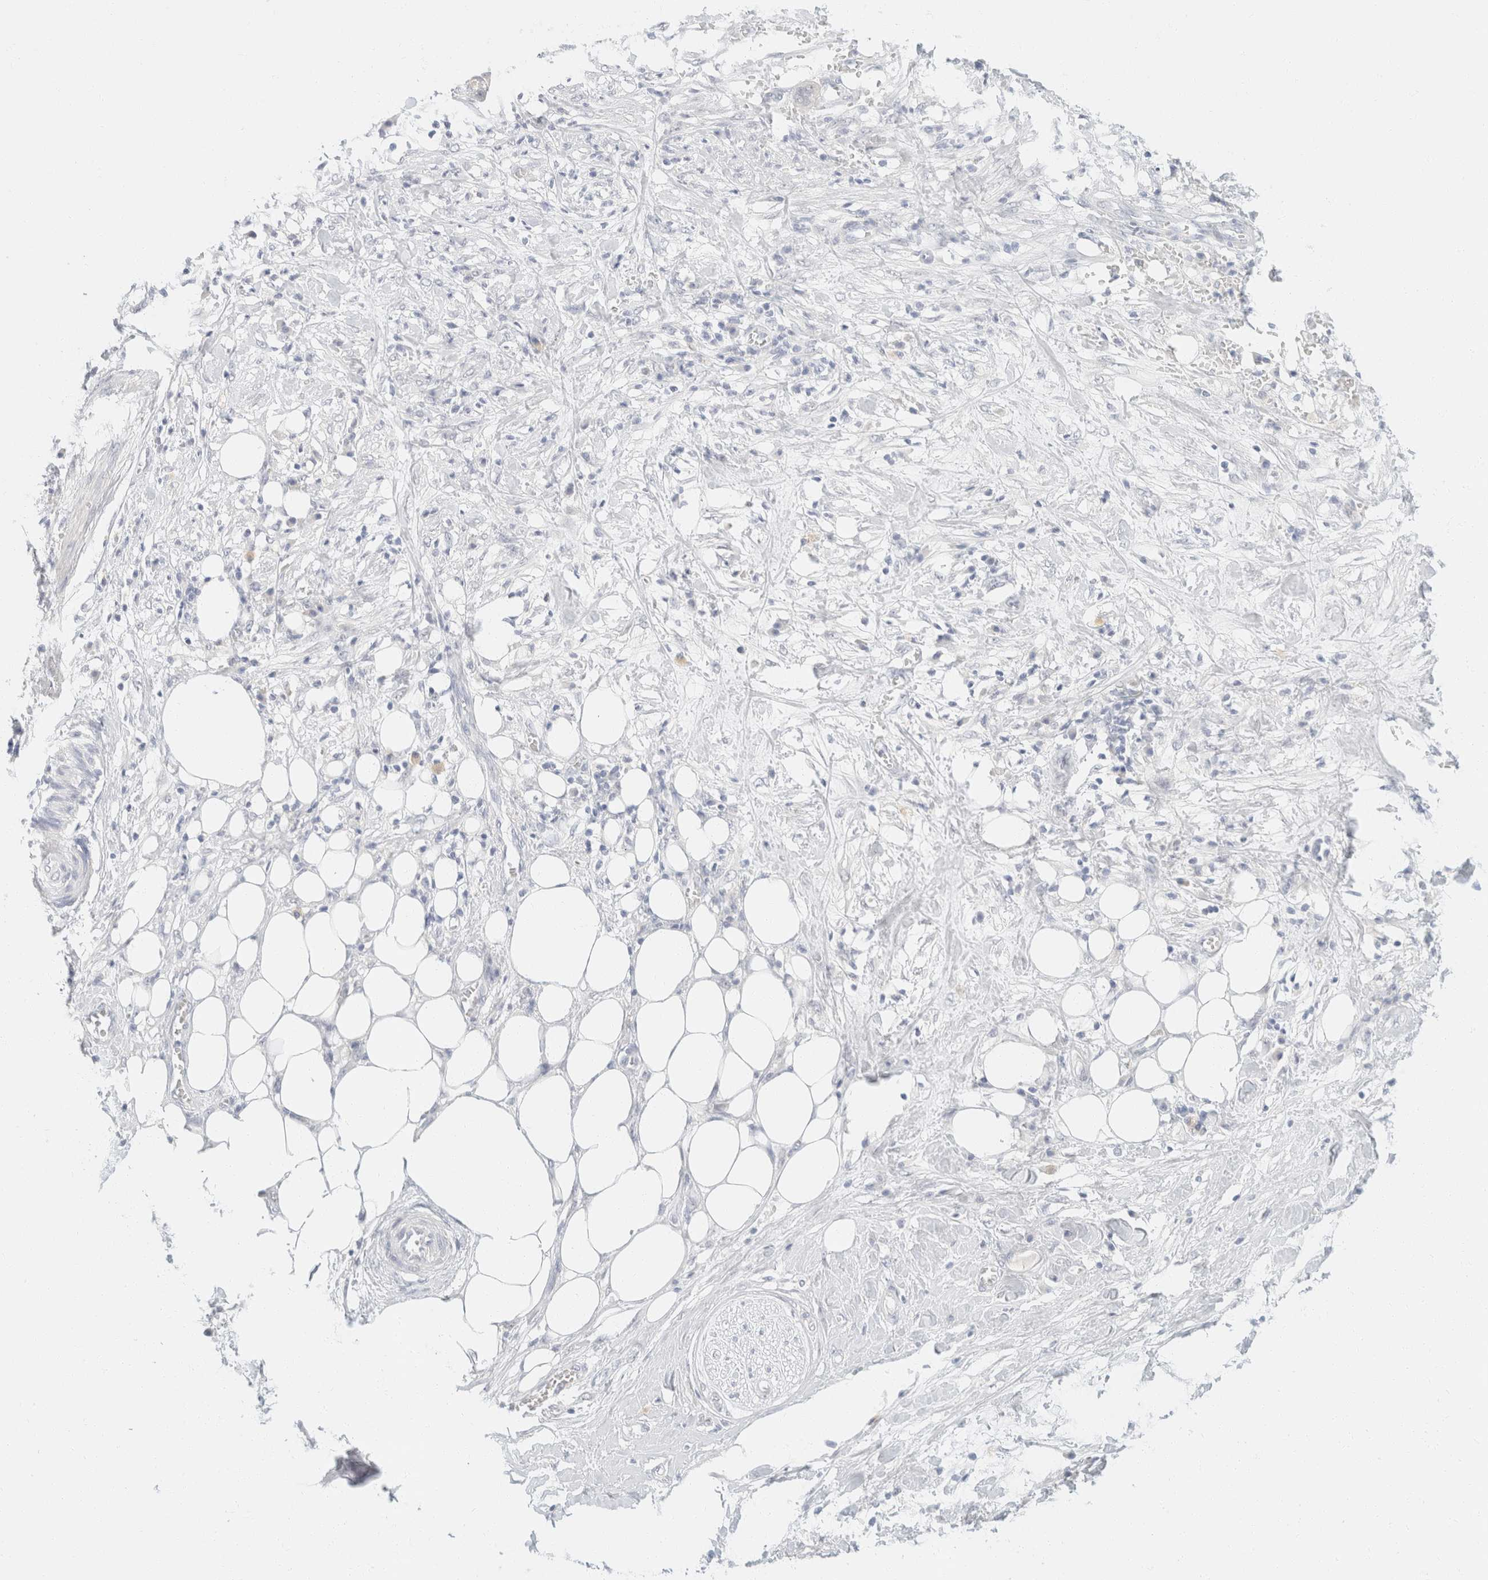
{"staining": {"intensity": "negative", "quantity": "none", "location": "none"}, "tissue": "pancreatic cancer", "cell_type": "Tumor cells", "image_type": "cancer", "snomed": [{"axis": "morphology", "description": "Adenocarcinoma, NOS"}, {"axis": "topography", "description": "Pancreas"}], "caption": "Immunohistochemistry (IHC) of pancreatic cancer (adenocarcinoma) displays no expression in tumor cells.", "gene": "KRT20", "patient": {"sex": "female", "age": 78}}